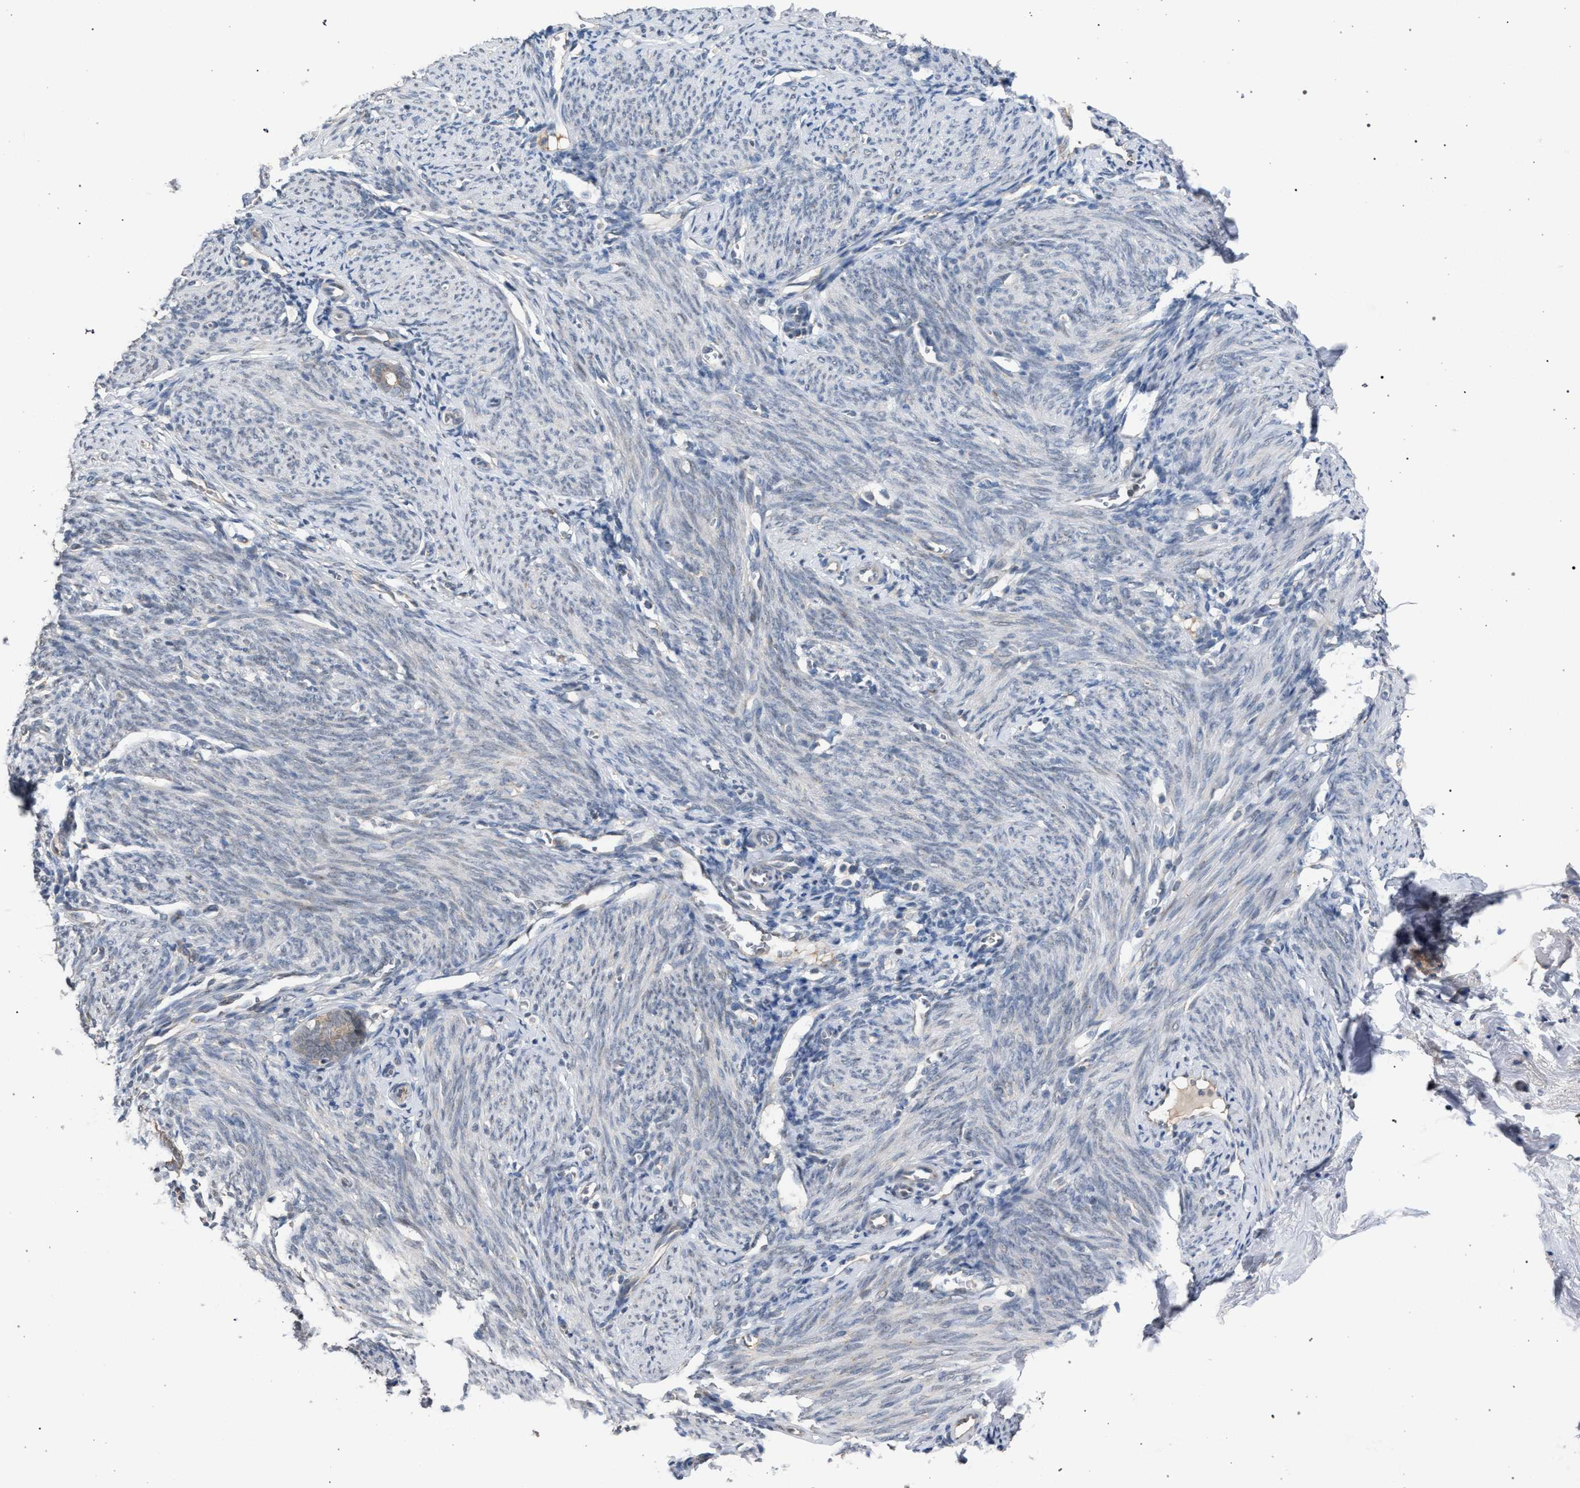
{"staining": {"intensity": "negative", "quantity": "none", "location": "none"}, "tissue": "endometrium", "cell_type": "Cells in endometrial stroma", "image_type": "normal", "snomed": [{"axis": "morphology", "description": "Normal tissue, NOS"}, {"axis": "morphology", "description": "Adenocarcinoma, NOS"}, {"axis": "topography", "description": "Endometrium"}], "caption": "Human endometrium stained for a protein using immunohistochemistry (IHC) shows no staining in cells in endometrial stroma.", "gene": "TECPR1", "patient": {"sex": "female", "age": 57}}